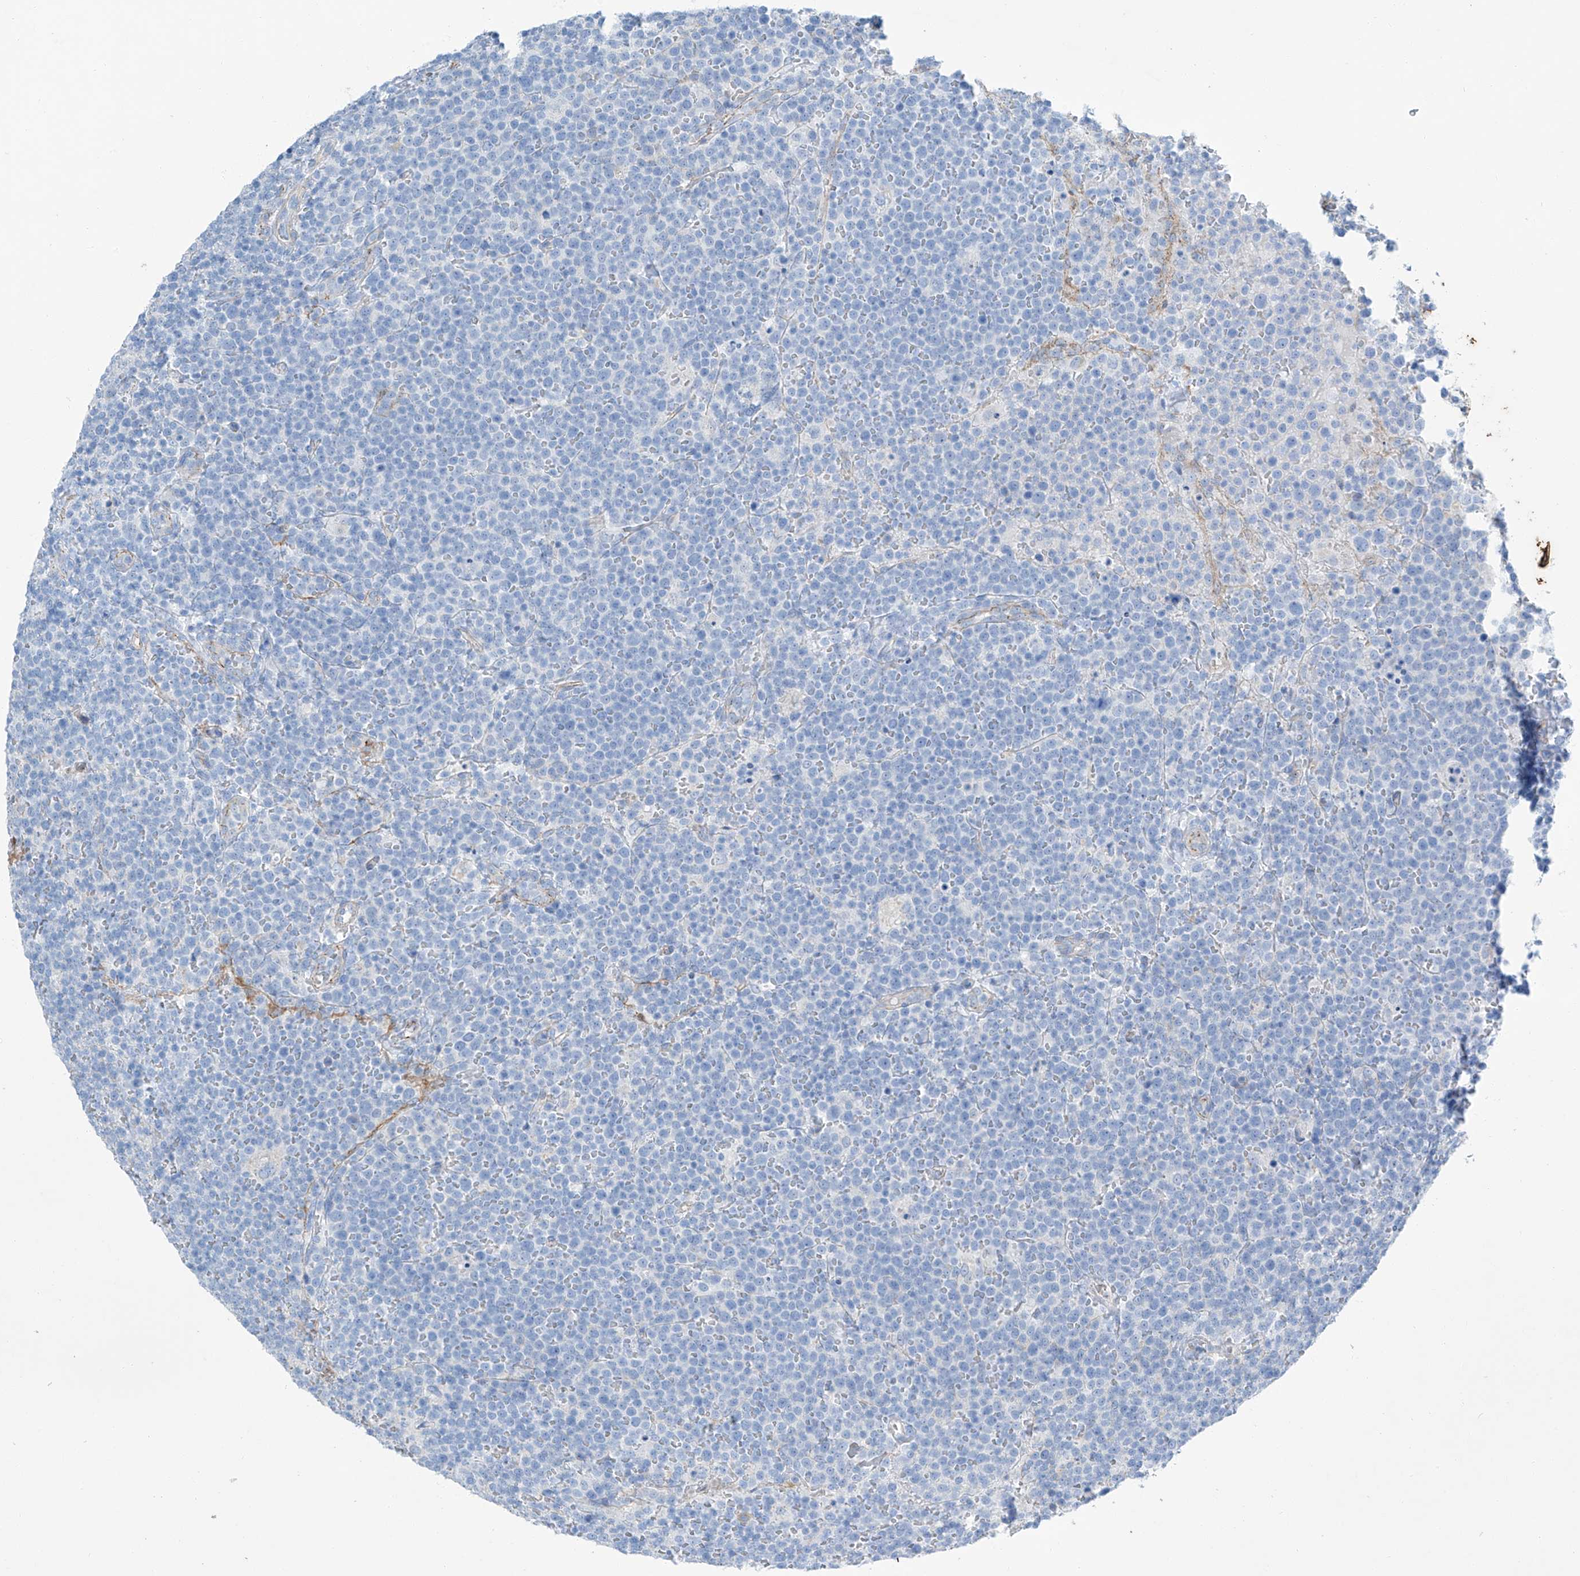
{"staining": {"intensity": "negative", "quantity": "none", "location": "none"}, "tissue": "lymphoma", "cell_type": "Tumor cells", "image_type": "cancer", "snomed": [{"axis": "morphology", "description": "Malignant lymphoma, non-Hodgkin's type, High grade"}, {"axis": "topography", "description": "Lymph node"}], "caption": "Tumor cells are negative for brown protein staining in lymphoma.", "gene": "MAGI1", "patient": {"sex": "male", "age": 61}}